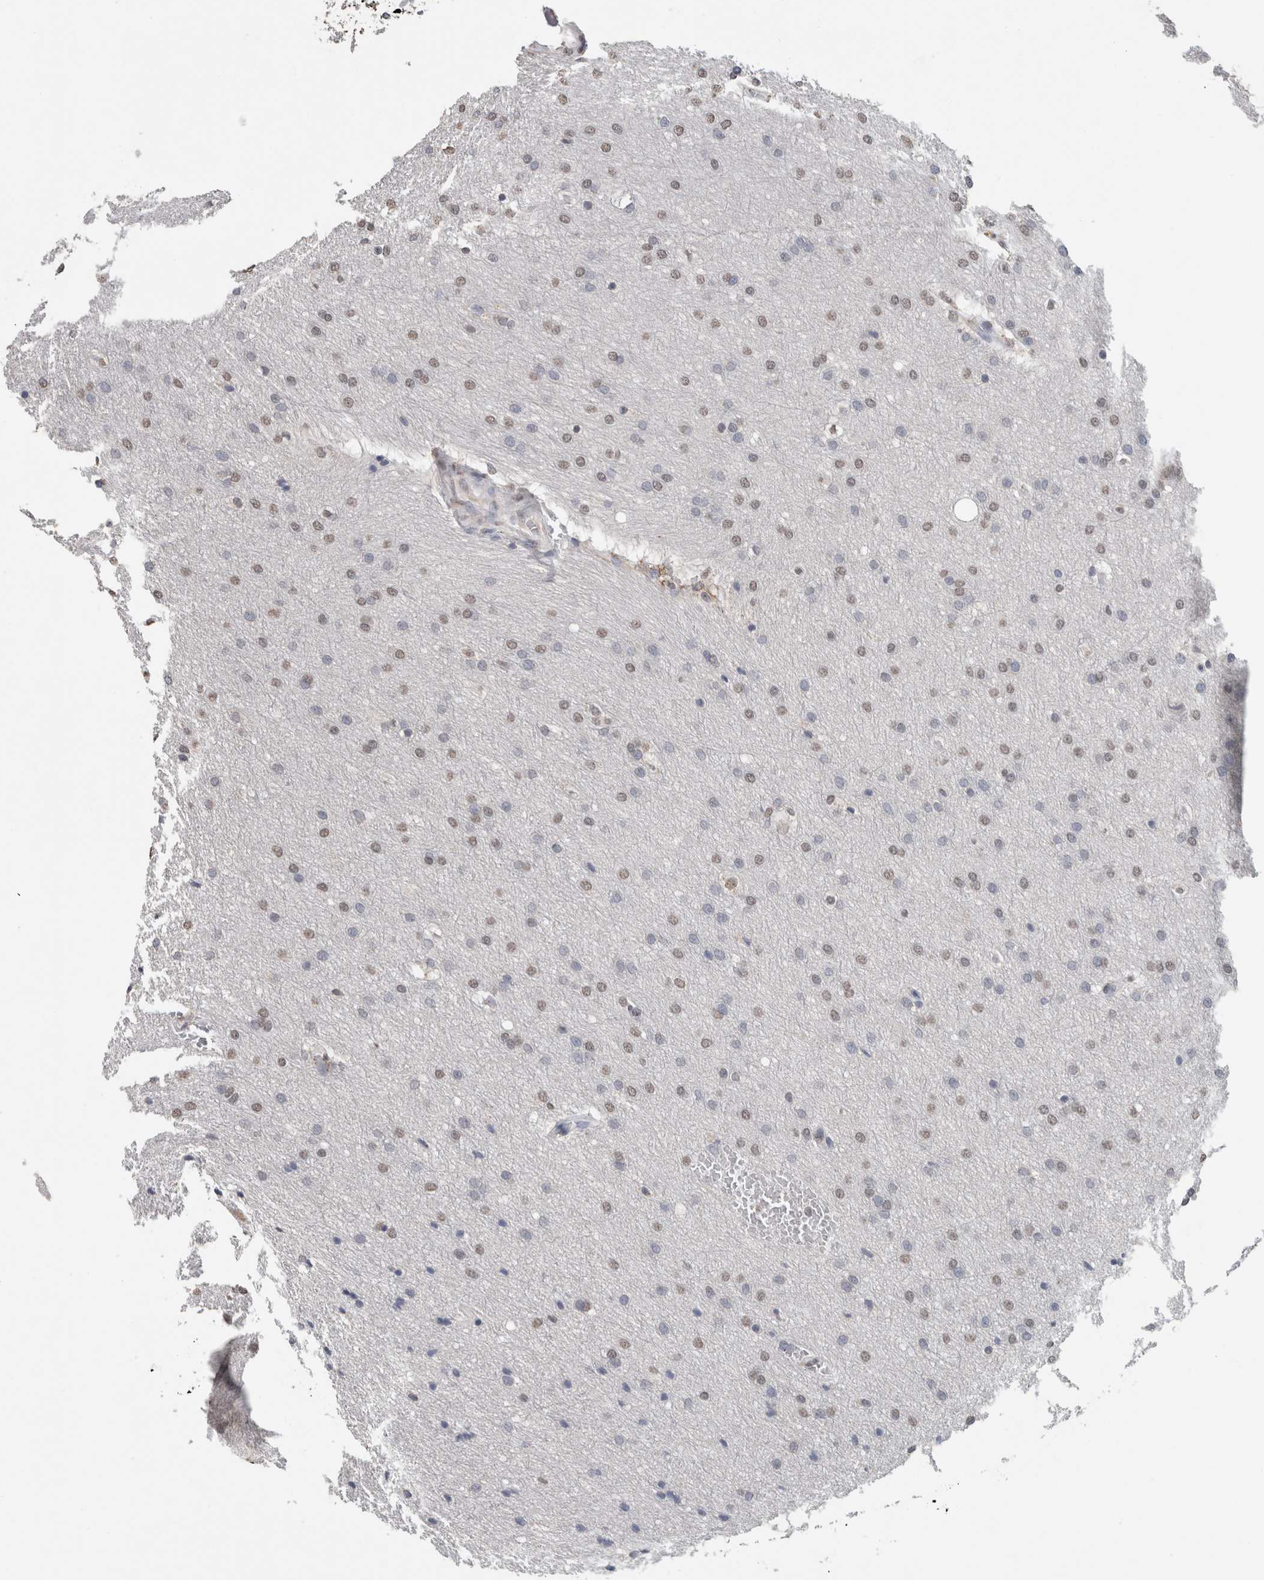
{"staining": {"intensity": "weak", "quantity": ">75%", "location": "nuclear"}, "tissue": "glioma", "cell_type": "Tumor cells", "image_type": "cancer", "snomed": [{"axis": "morphology", "description": "Glioma, malignant, Low grade"}, {"axis": "topography", "description": "Brain"}], "caption": "This is a micrograph of immunohistochemistry (IHC) staining of glioma, which shows weak staining in the nuclear of tumor cells.", "gene": "LTBP1", "patient": {"sex": "female", "age": 37}}